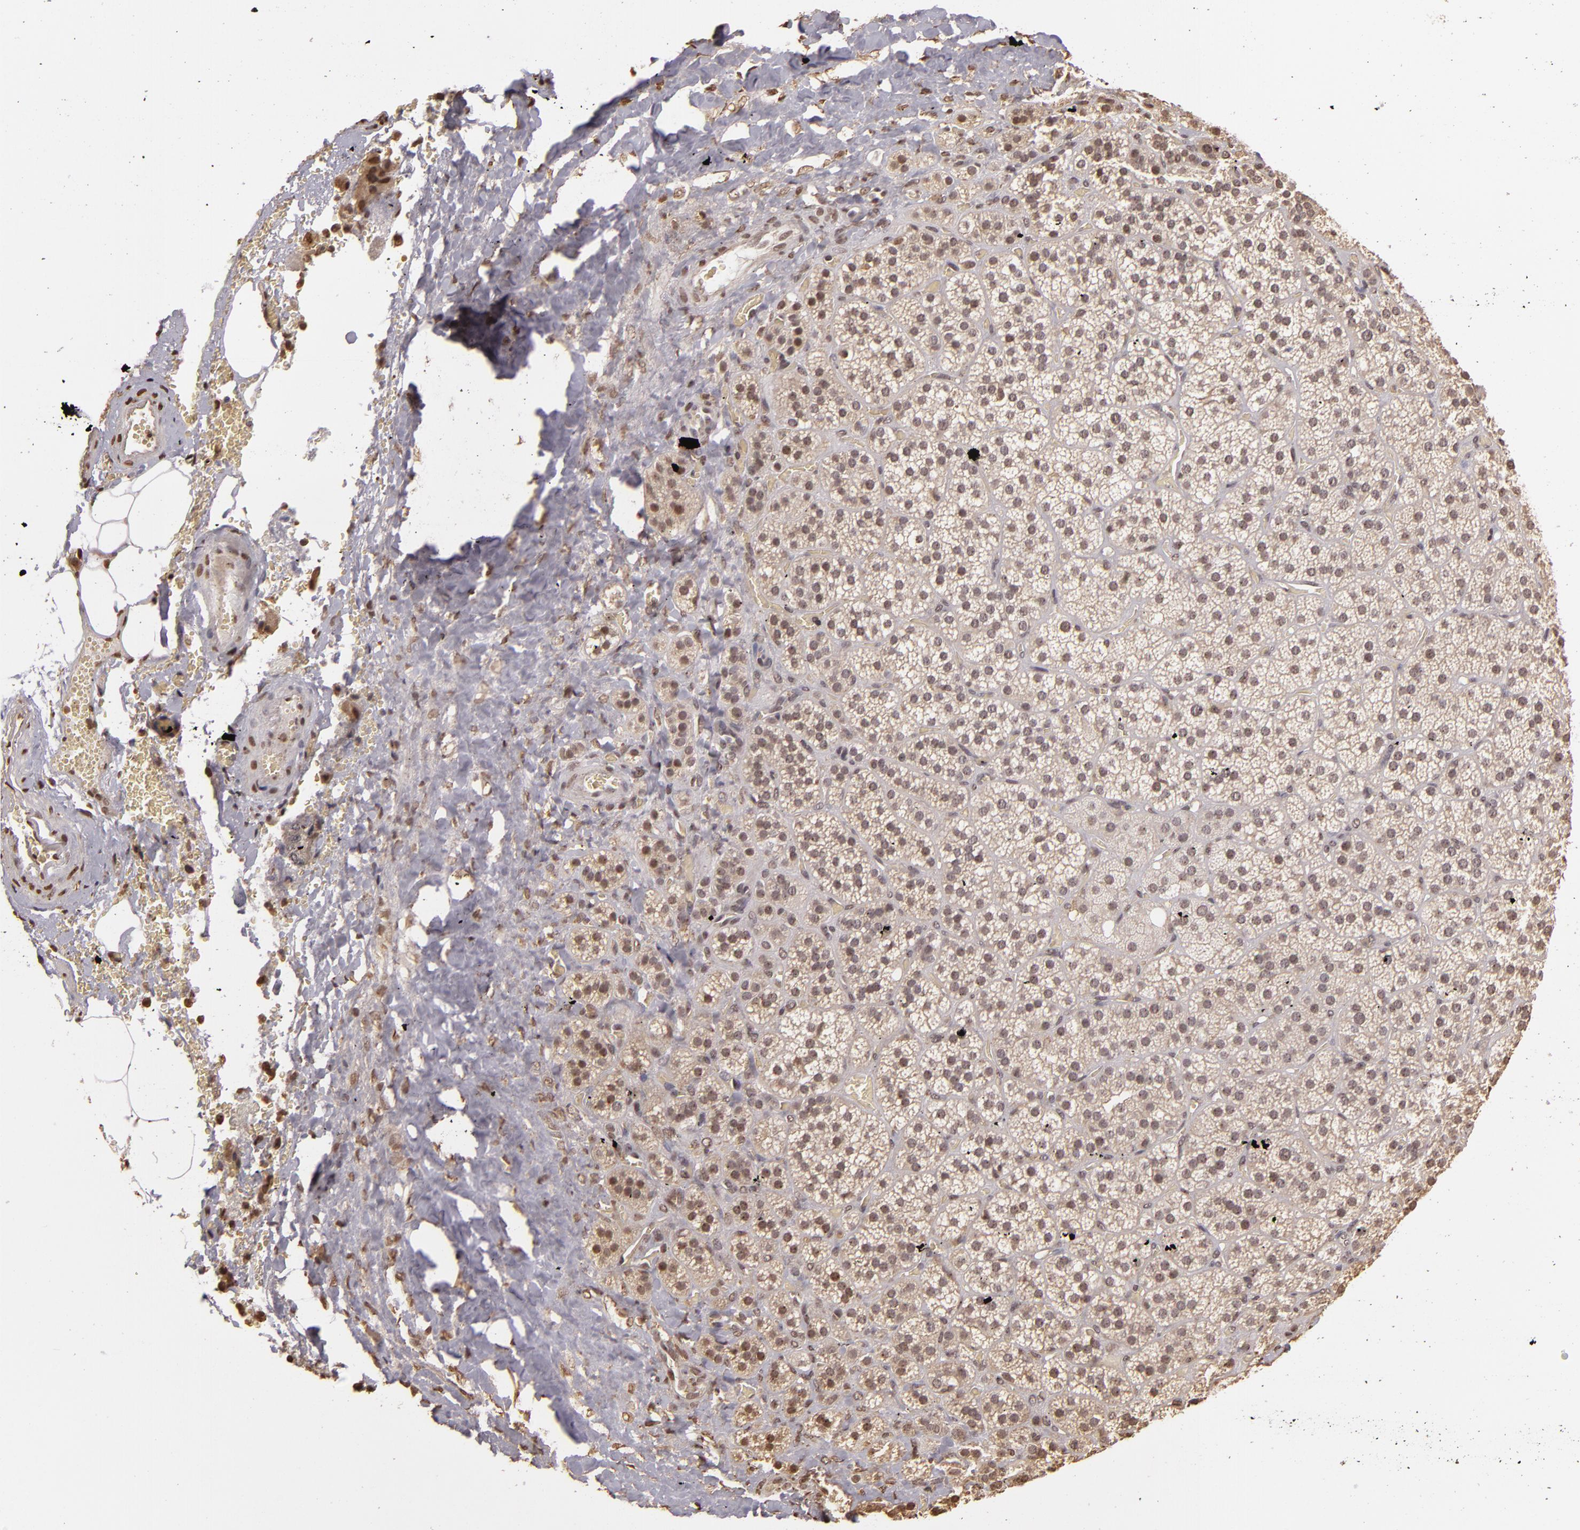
{"staining": {"intensity": "weak", "quantity": ">75%", "location": "nuclear"}, "tissue": "adrenal gland", "cell_type": "Glandular cells", "image_type": "normal", "snomed": [{"axis": "morphology", "description": "Normal tissue, NOS"}, {"axis": "topography", "description": "Adrenal gland"}], "caption": "Protein staining of normal adrenal gland displays weak nuclear staining in approximately >75% of glandular cells.", "gene": "ARPC2", "patient": {"sex": "female", "age": 71}}